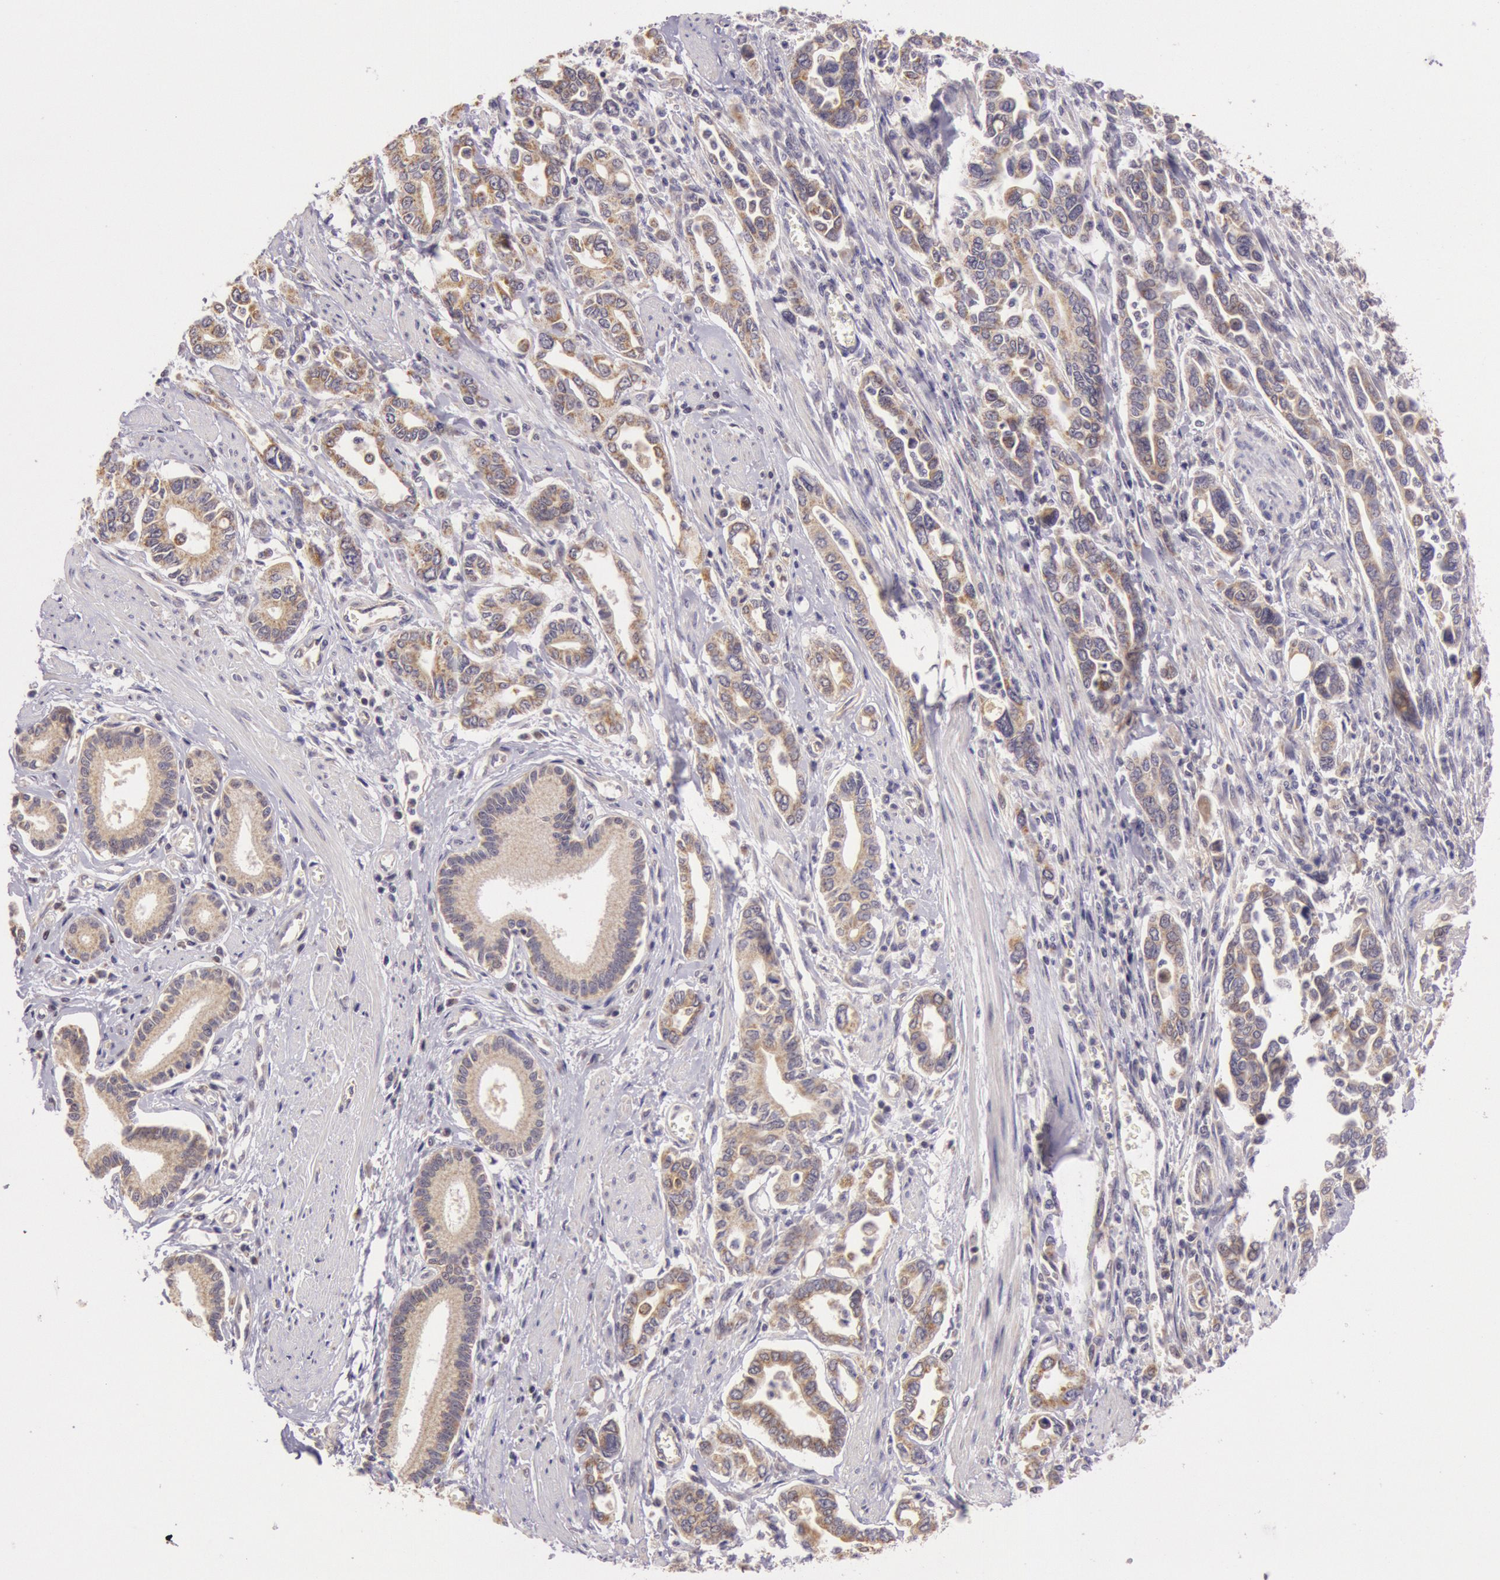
{"staining": {"intensity": "strong", "quantity": ">75%", "location": "cytoplasmic/membranous"}, "tissue": "pancreatic cancer", "cell_type": "Tumor cells", "image_type": "cancer", "snomed": [{"axis": "morphology", "description": "Adenocarcinoma, NOS"}, {"axis": "topography", "description": "Pancreas"}], "caption": "Adenocarcinoma (pancreatic) stained with DAB immunohistochemistry exhibits high levels of strong cytoplasmic/membranous positivity in about >75% of tumor cells.", "gene": "CDK16", "patient": {"sex": "female", "age": 57}}